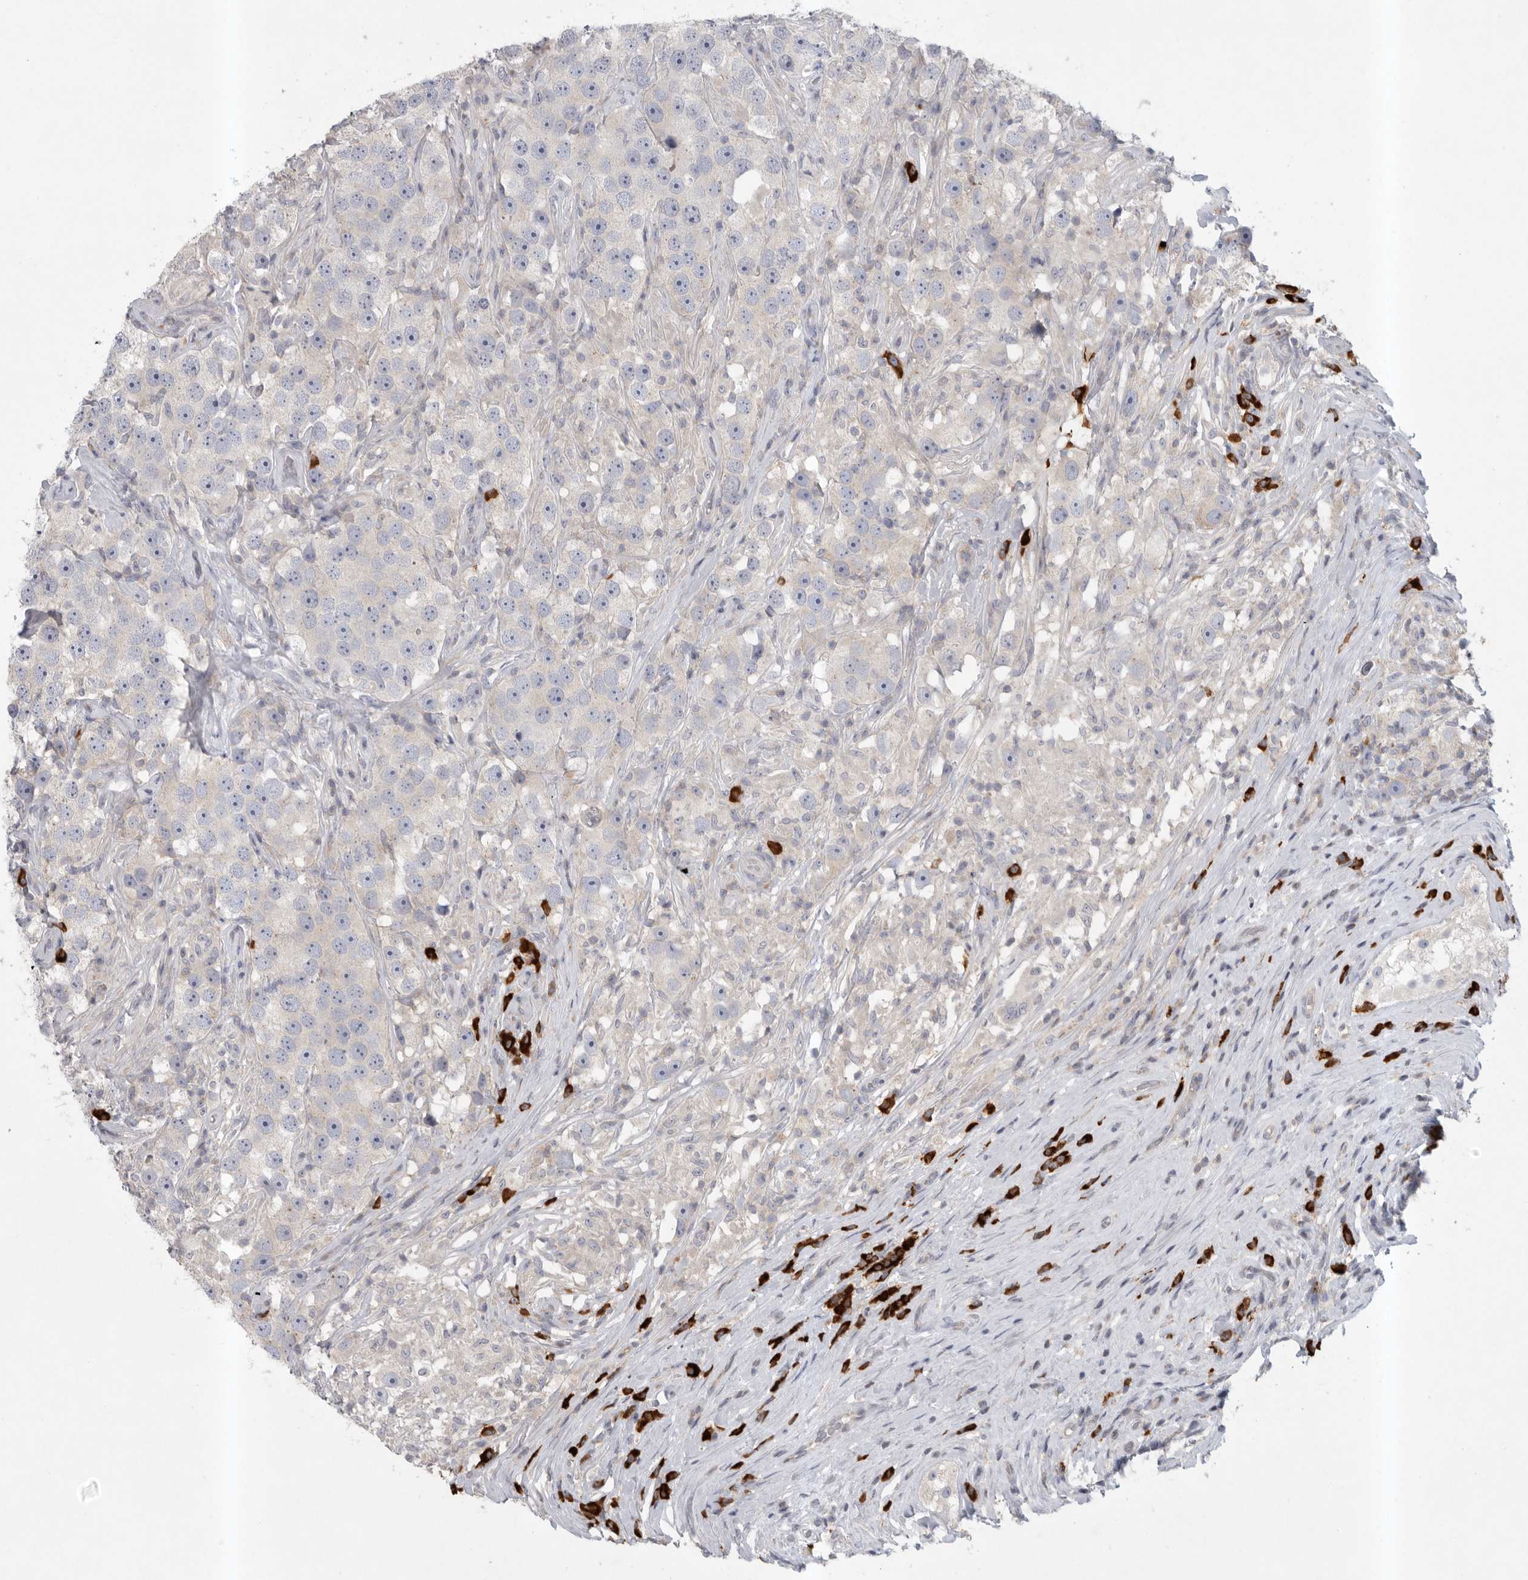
{"staining": {"intensity": "negative", "quantity": "none", "location": "none"}, "tissue": "testis cancer", "cell_type": "Tumor cells", "image_type": "cancer", "snomed": [{"axis": "morphology", "description": "Seminoma, NOS"}, {"axis": "topography", "description": "Testis"}], "caption": "Immunohistochemistry (IHC) of testis seminoma shows no positivity in tumor cells. The staining was performed using DAB to visualize the protein expression in brown, while the nuclei were stained in blue with hematoxylin (Magnification: 20x).", "gene": "TMEM69", "patient": {"sex": "male", "age": 49}}